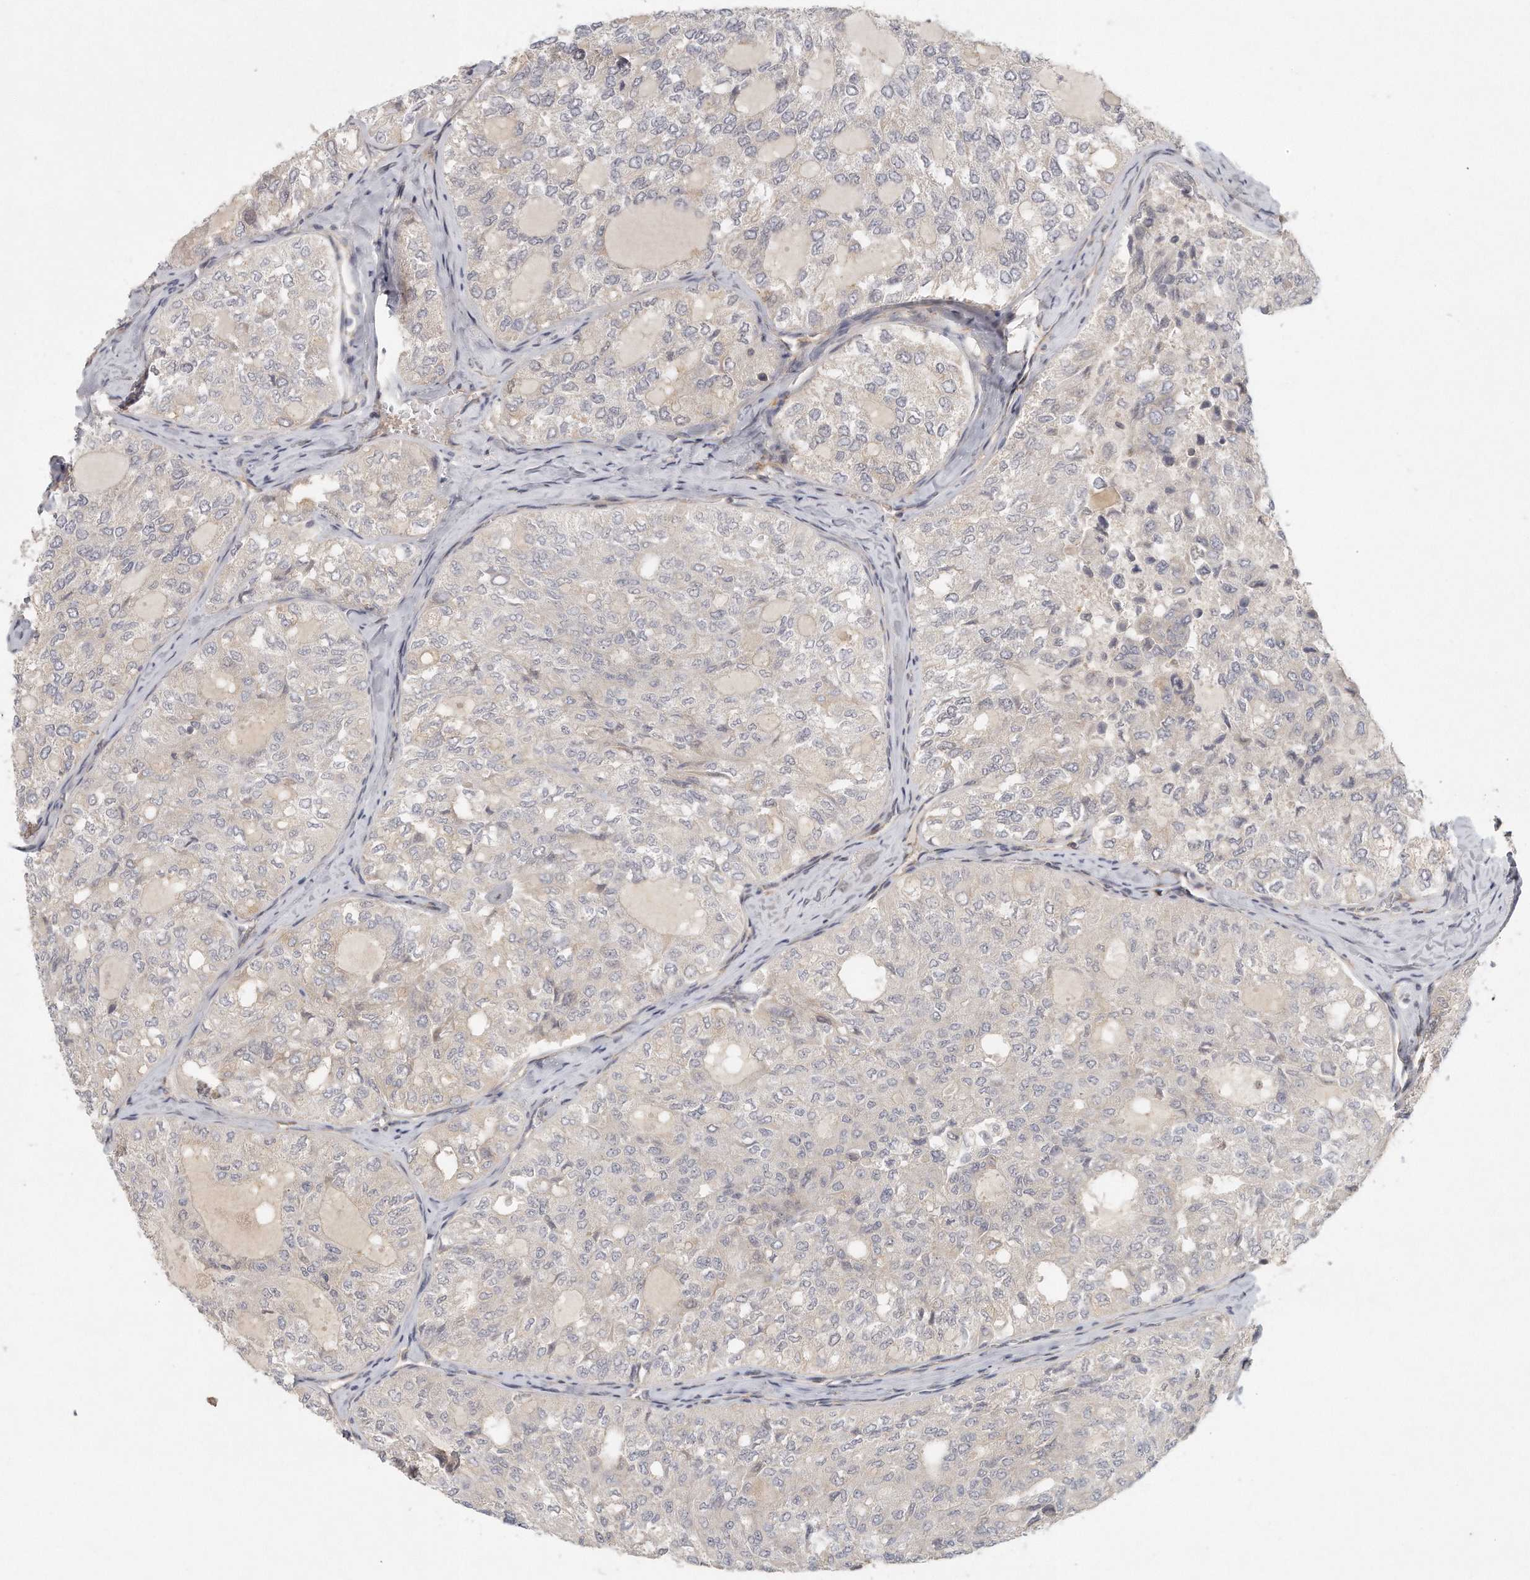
{"staining": {"intensity": "weak", "quantity": "<25%", "location": "cytoplasmic/membranous"}, "tissue": "thyroid cancer", "cell_type": "Tumor cells", "image_type": "cancer", "snomed": [{"axis": "morphology", "description": "Follicular adenoma carcinoma, NOS"}, {"axis": "topography", "description": "Thyroid gland"}], "caption": "Immunohistochemistry micrograph of neoplastic tissue: human thyroid follicular adenoma carcinoma stained with DAB reveals no significant protein positivity in tumor cells.", "gene": "MTERF4", "patient": {"sex": "male", "age": 75}}